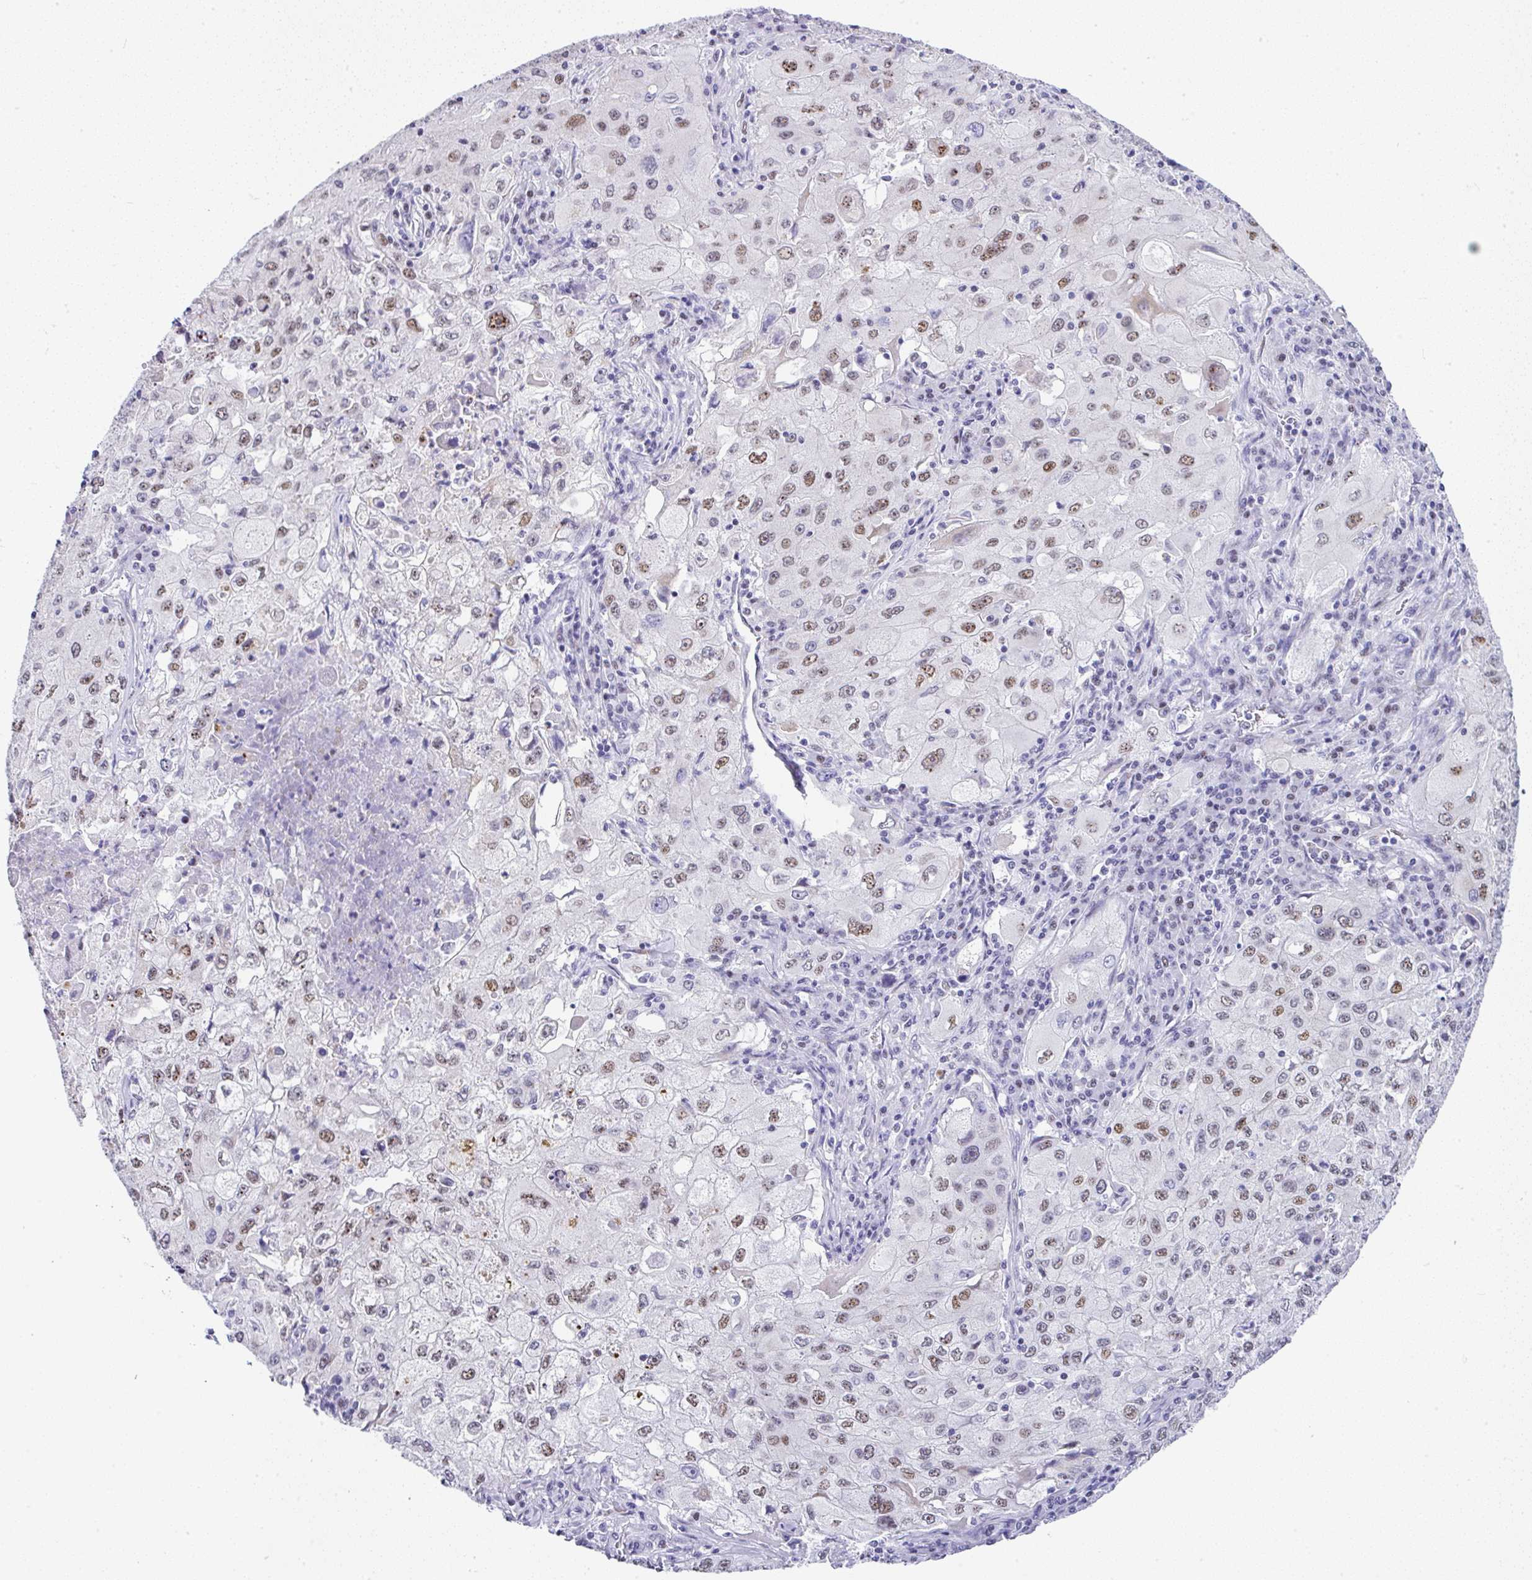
{"staining": {"intensity": "moderate", "quantity": "25%-75%", "location": "nuclear"}, "tissue": "lung cancer", "cell_type": "Tumor cells", "image_type": "cancer", "snomed": [{"axis": "morphology", "description": "Squamous cell carcinoma, NOS"}, {"axis": "topography", "description": "Lung"}], "caption": "IHC (DAB) staining of lung cancer displays moderate nuclear protein positivity in approximately 25%-75% of tumor cells.", "gene": "NR1D2", "patient": {"sex": "male", "age": 63}}